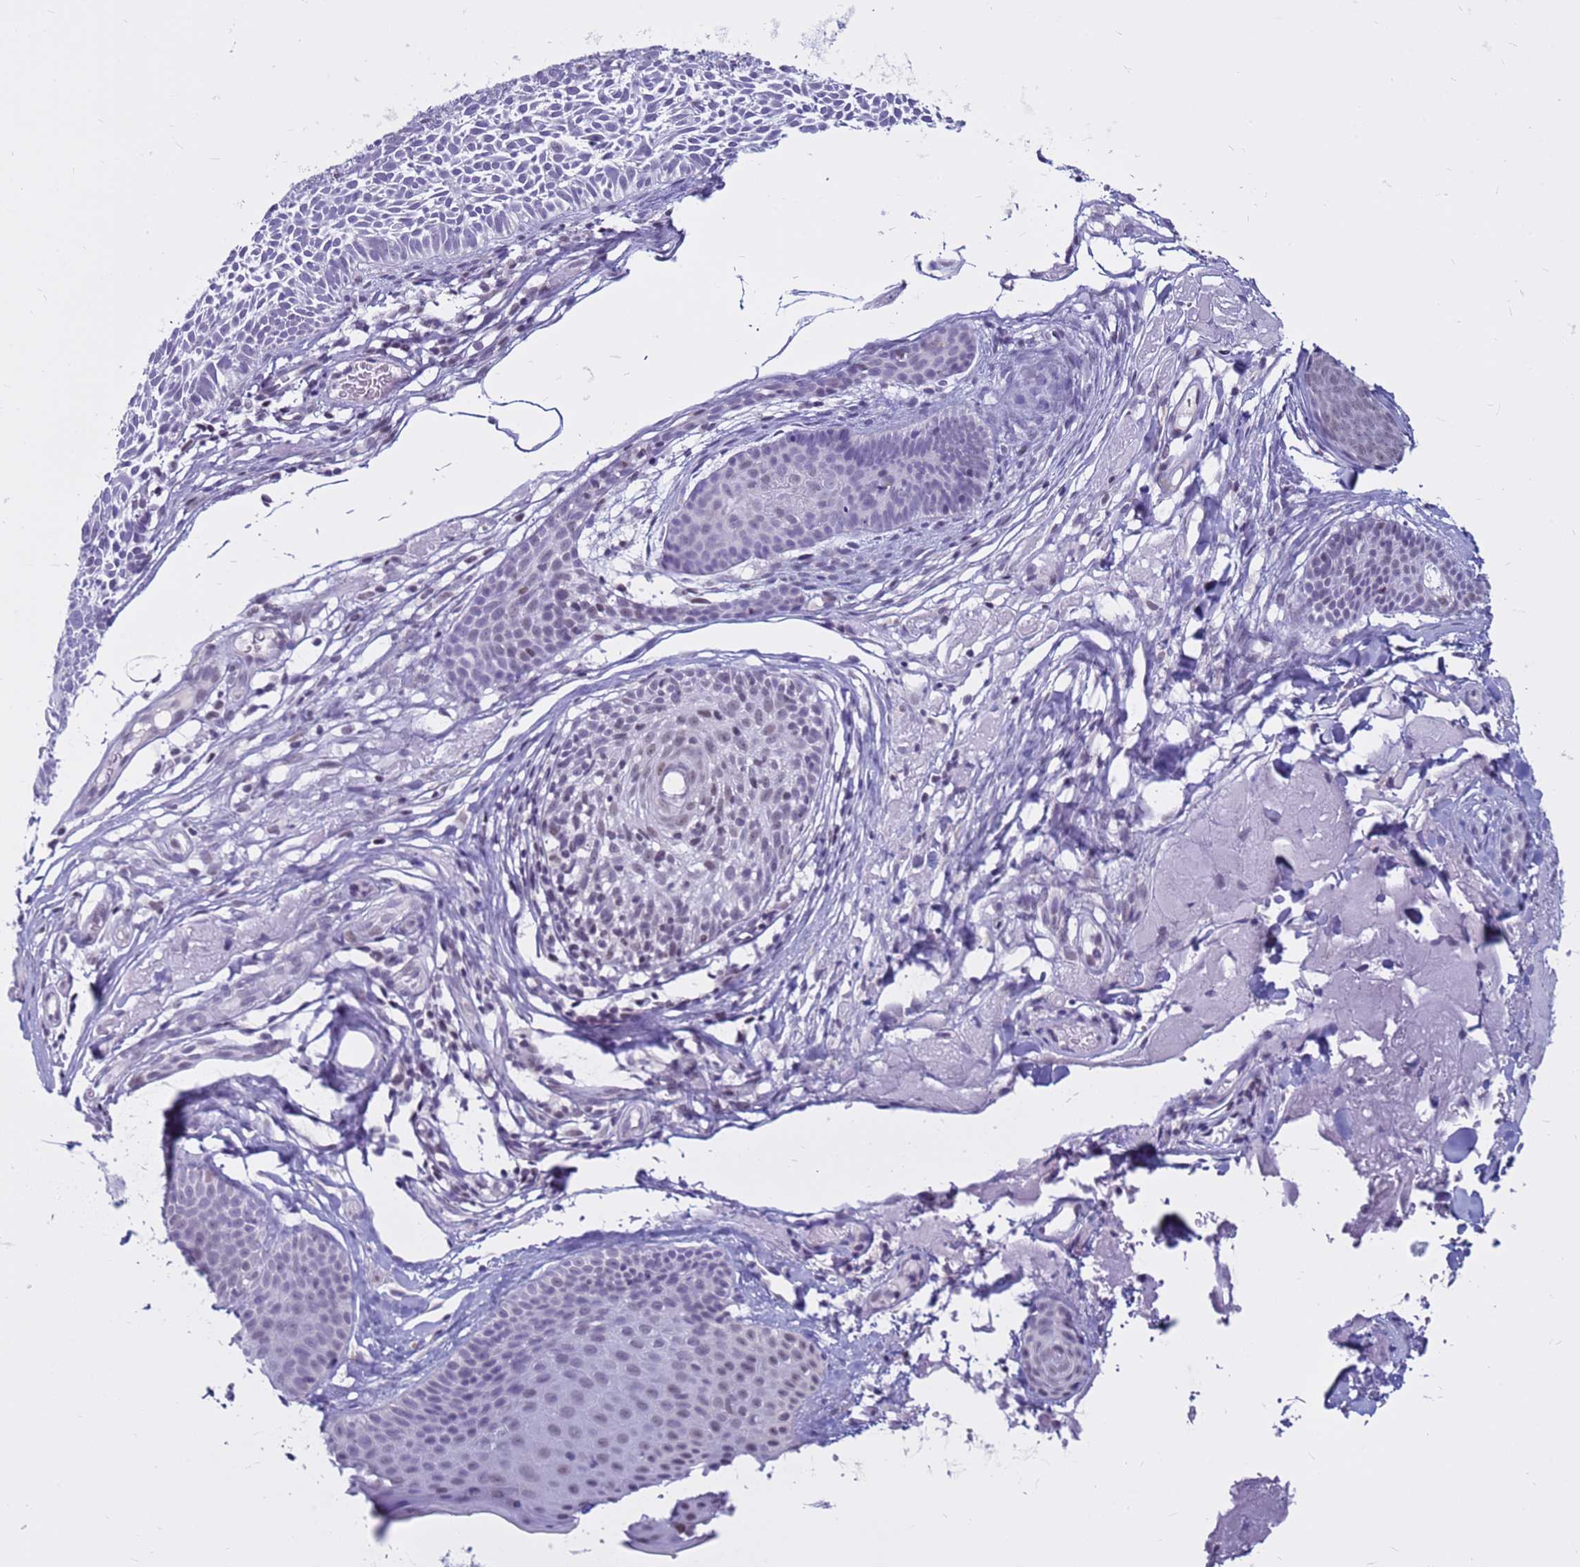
{"staining": {"intensity": "negative", "quantity": "none", "location": "none"}, "tissue": "skin cancer", "cell_type": "Tumor cells", "image_type": "cancer", "snomed": [{"axis": "morphology", "description": "Basal cell carcinoma"}, {"axis": "topography", "description": "Skin"}], "caption": "Tumor cells are negative for brown protein staining in skin cancer.", "gene": "CDK2AP2", "patient": {"sex": "male", "age": 69}}